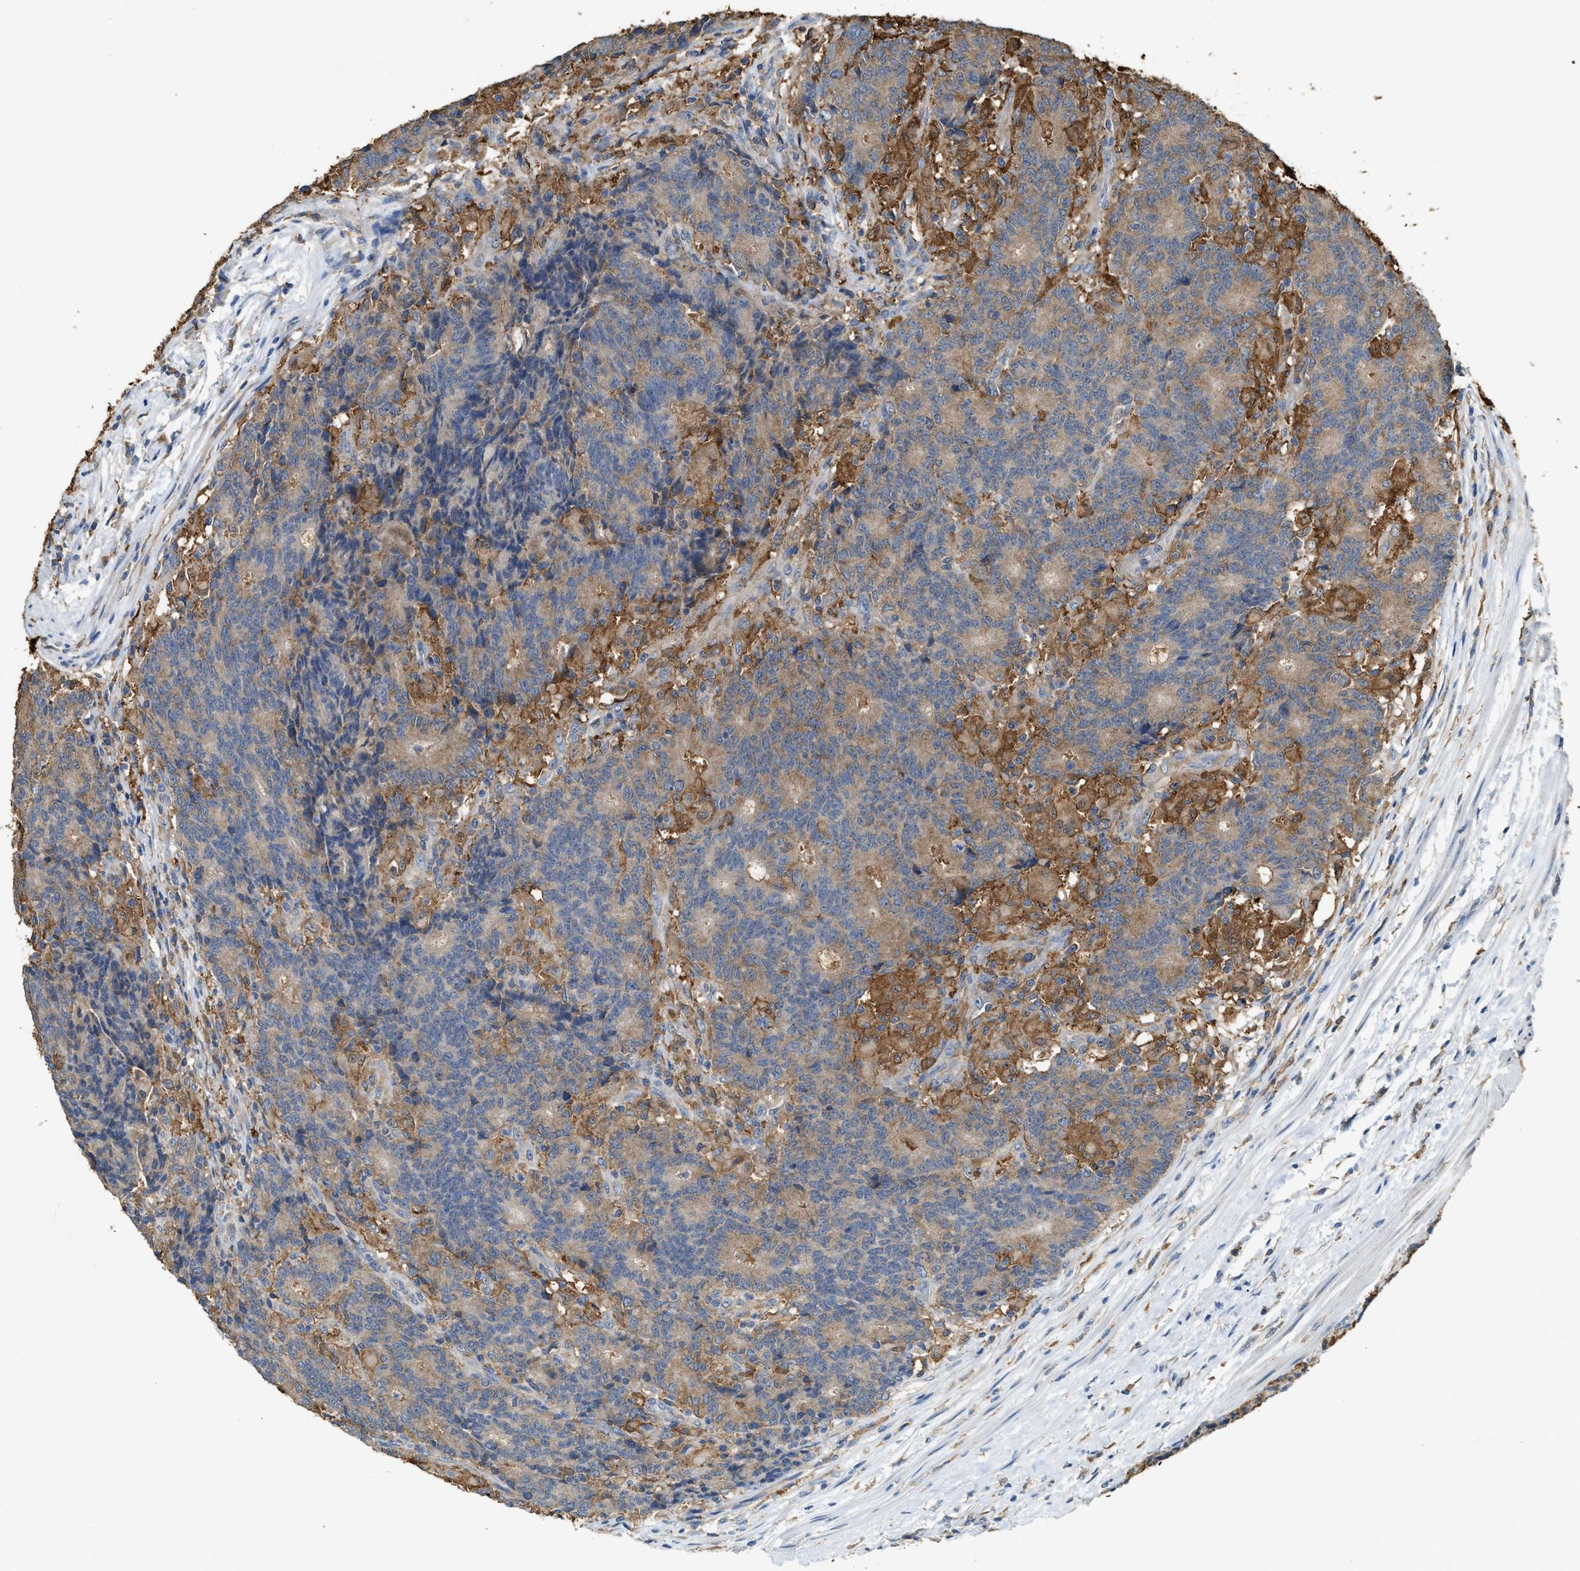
{"staining": {"intensity": "moderate", "quantity": ">75%", "location": "cytoplasmic/membranous"}, "tissue": "colorectal cancer", "cell_type": "Tumor cells", "image_type": "cancer", "snomed": [{"axis": "morphology", "description": "Normal tissue, NOS"}, {"axis": "morphology", "description": "Adenocarcinoma, NOS"}, {"axis": "topography", "description": "Colon"}], "caption": "DAB immunohistochemical staining of human colorectal cancer exhibits moderate cytoplasmic/membranous protein positivity in approximately >75% of tumor cells. The staining was performed using DAB (3,3'-diaminobenzidine), with brown indicating positive protein expression. Nuclei are stained blue with hematoxylin.", "gene": "GCN1", "patient": {"sex": "female", "age": 75}}